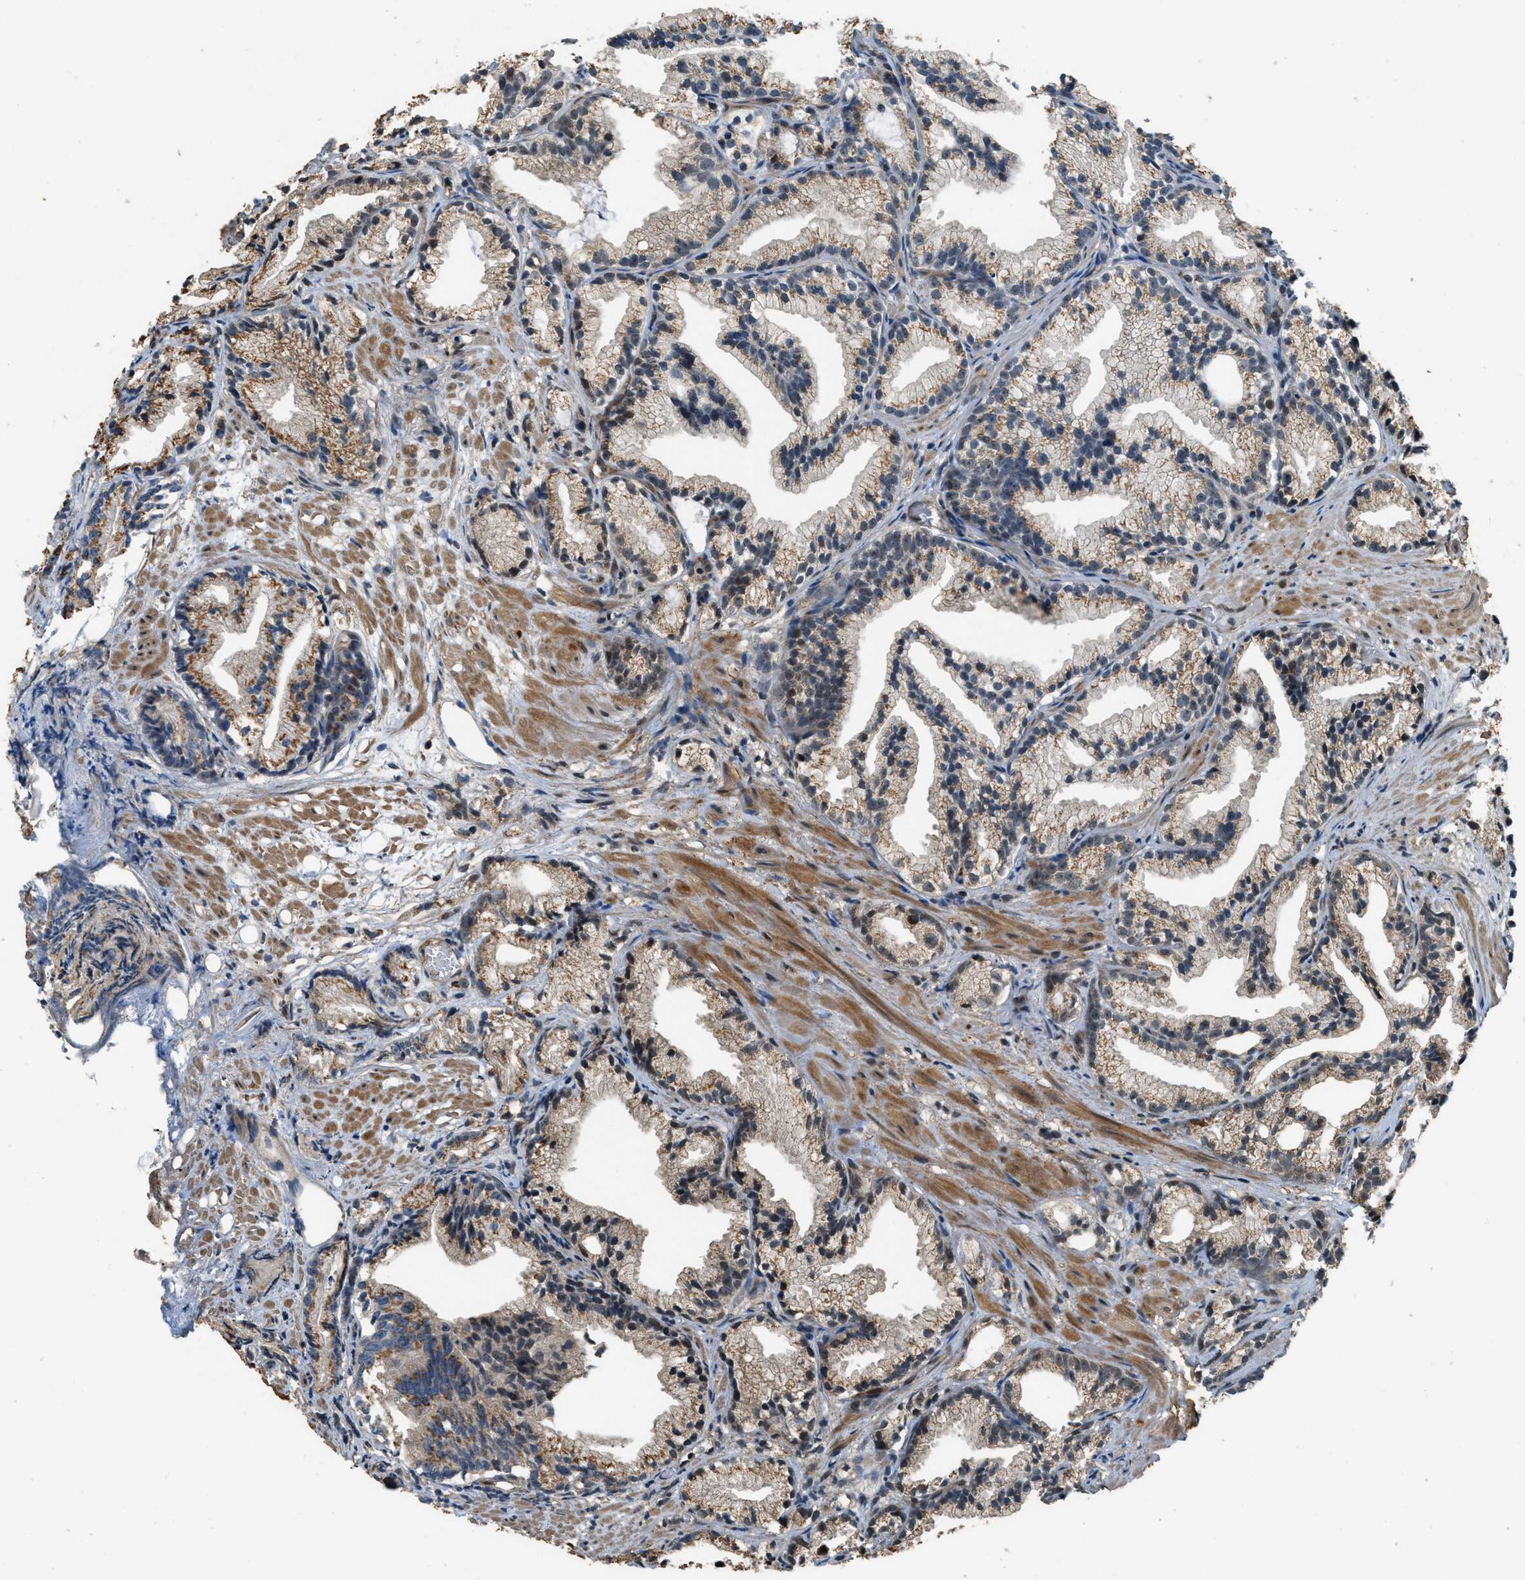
{"staining": {"intensity": "moderate", "quantity": ">75%", "location": "cytoplasmic/membranous"}, "tissue": "prostate cancer", "cell_type": "Tumor cells", "image_type": "cancer", "snomed": [{"axis": "morphology", "description": "Adenocarcinoma, Low grade"}, {"axis": "topography", "description": "Prostate"}], "caption": "Protein expression analysis of adenocarcinoma (low-grade) (prostate) reveals moderate cytoplasmic/membranous positivity in about >75% of tumor cells. Nuclei are stained in blue.", "gene": "MED21", "patient": {"sex": "male", "age": 89}}